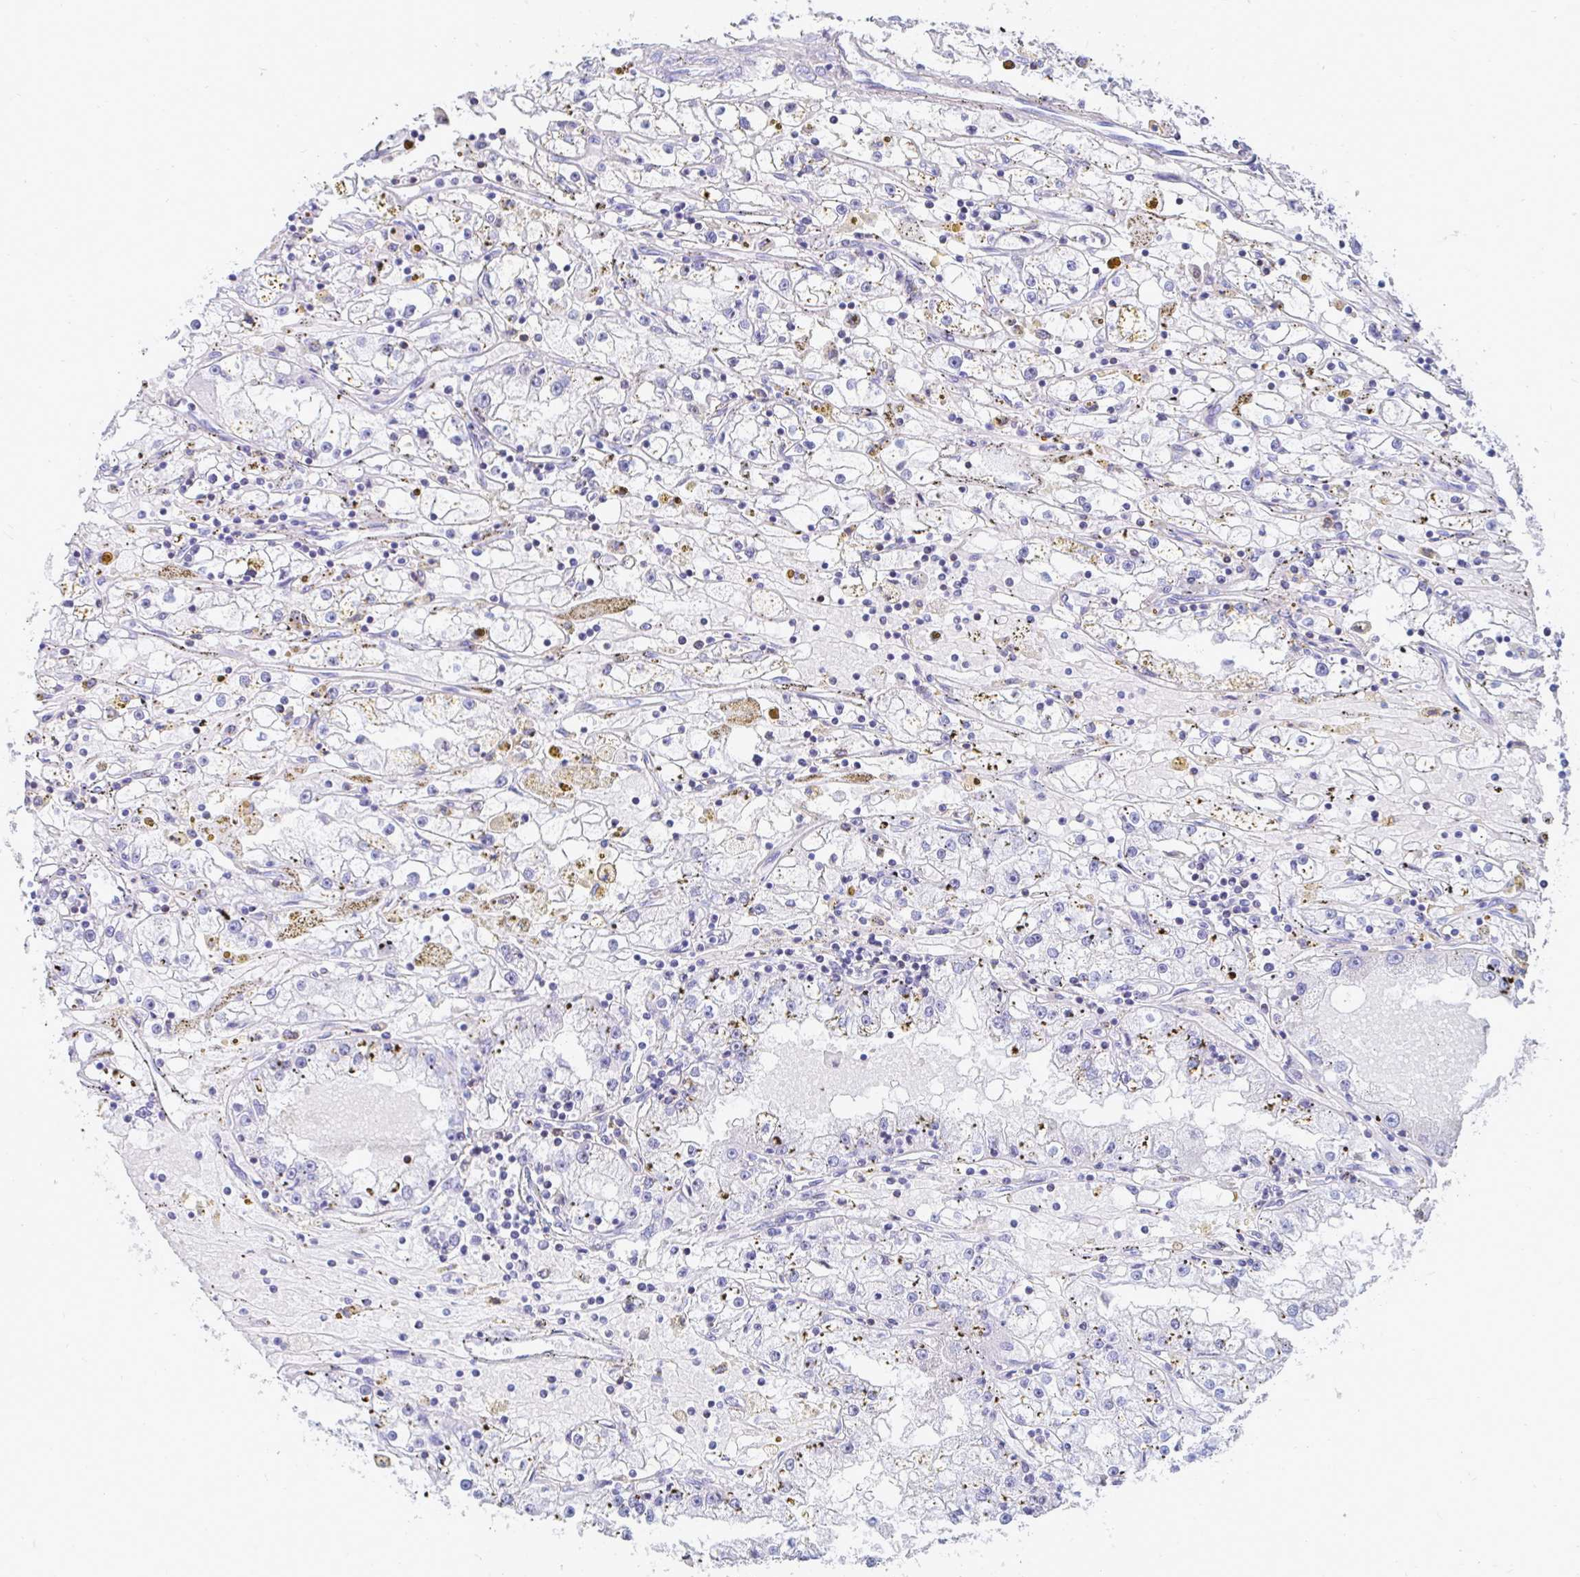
{"staining": {"intensity": "negative", "quantity": "none", "location": "none"}, "tissue": "renal cancer", "cell_type": "Tumor cells", "image_type": "cancer", "snomed": [{"axis": "morphology", "description": "Adenocarcinoma, NOS"}, {"axis": "topography", "description": "Kidney"}], "caption": "This is an immunohistochemistry photomicrograph of human renal cancer. There is no expression in tumor cells.", "gene": "CD7", "patient": {"sex": "male", "age": 56}}